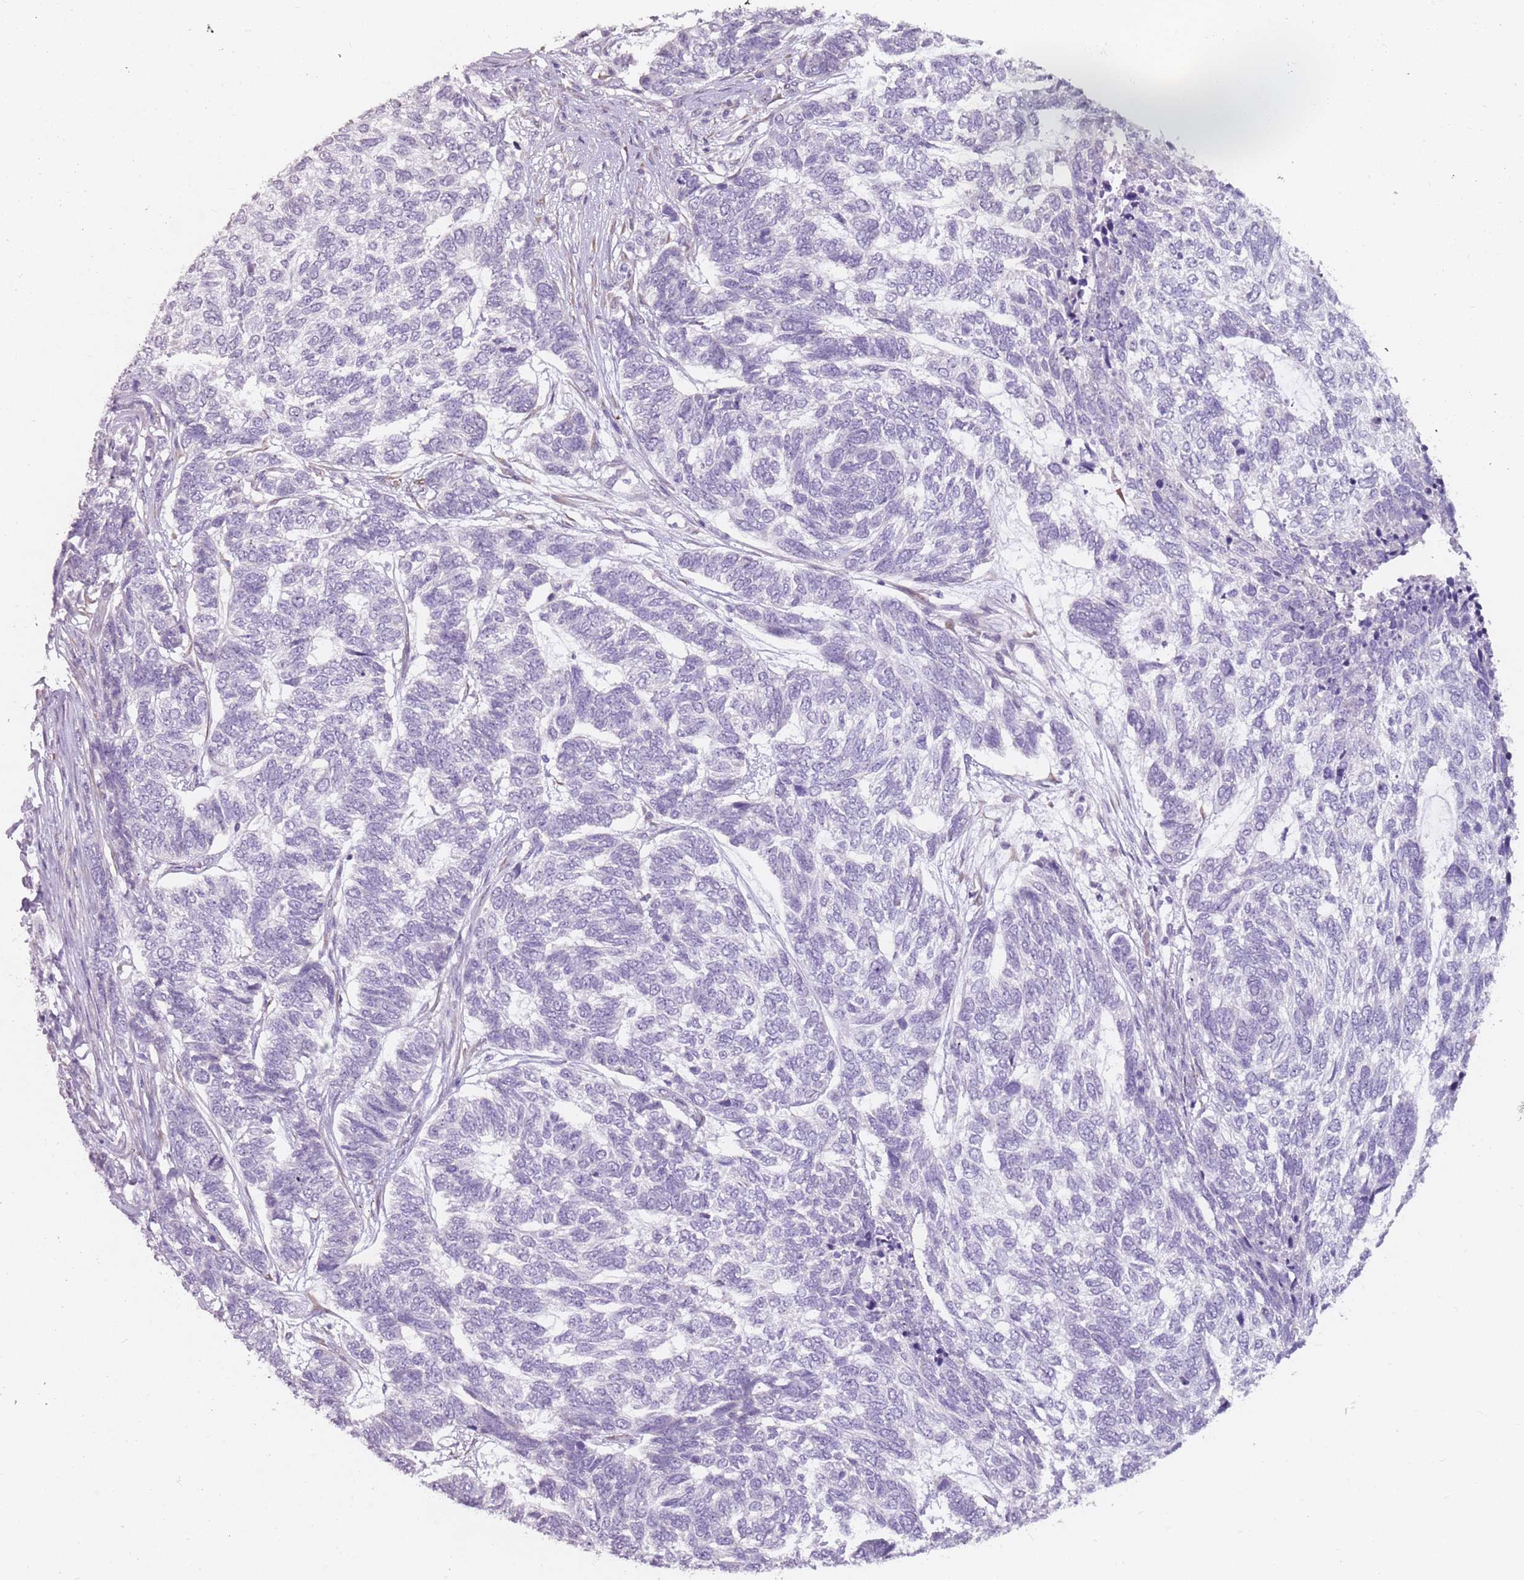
{"staining": {"intensity": "negative", "quantity": "none", "location": "none"}, "tissue": "skin cancer", "cell_type": "Tumor cells", "image_type": "cancer", "snomed": [{"axis": "morphology", "description": "Basal cell carcinoma"}, {"axis": "topography", "description": "Skin"}], "caption": "Tumor cells show no significant protein expression in skin cancer (basal cell carcinoma). (DAB immunohistochemistry (IHC), high magnification).", "gene": "DDX4", "patient": {"sex": "female", "age": 65}}